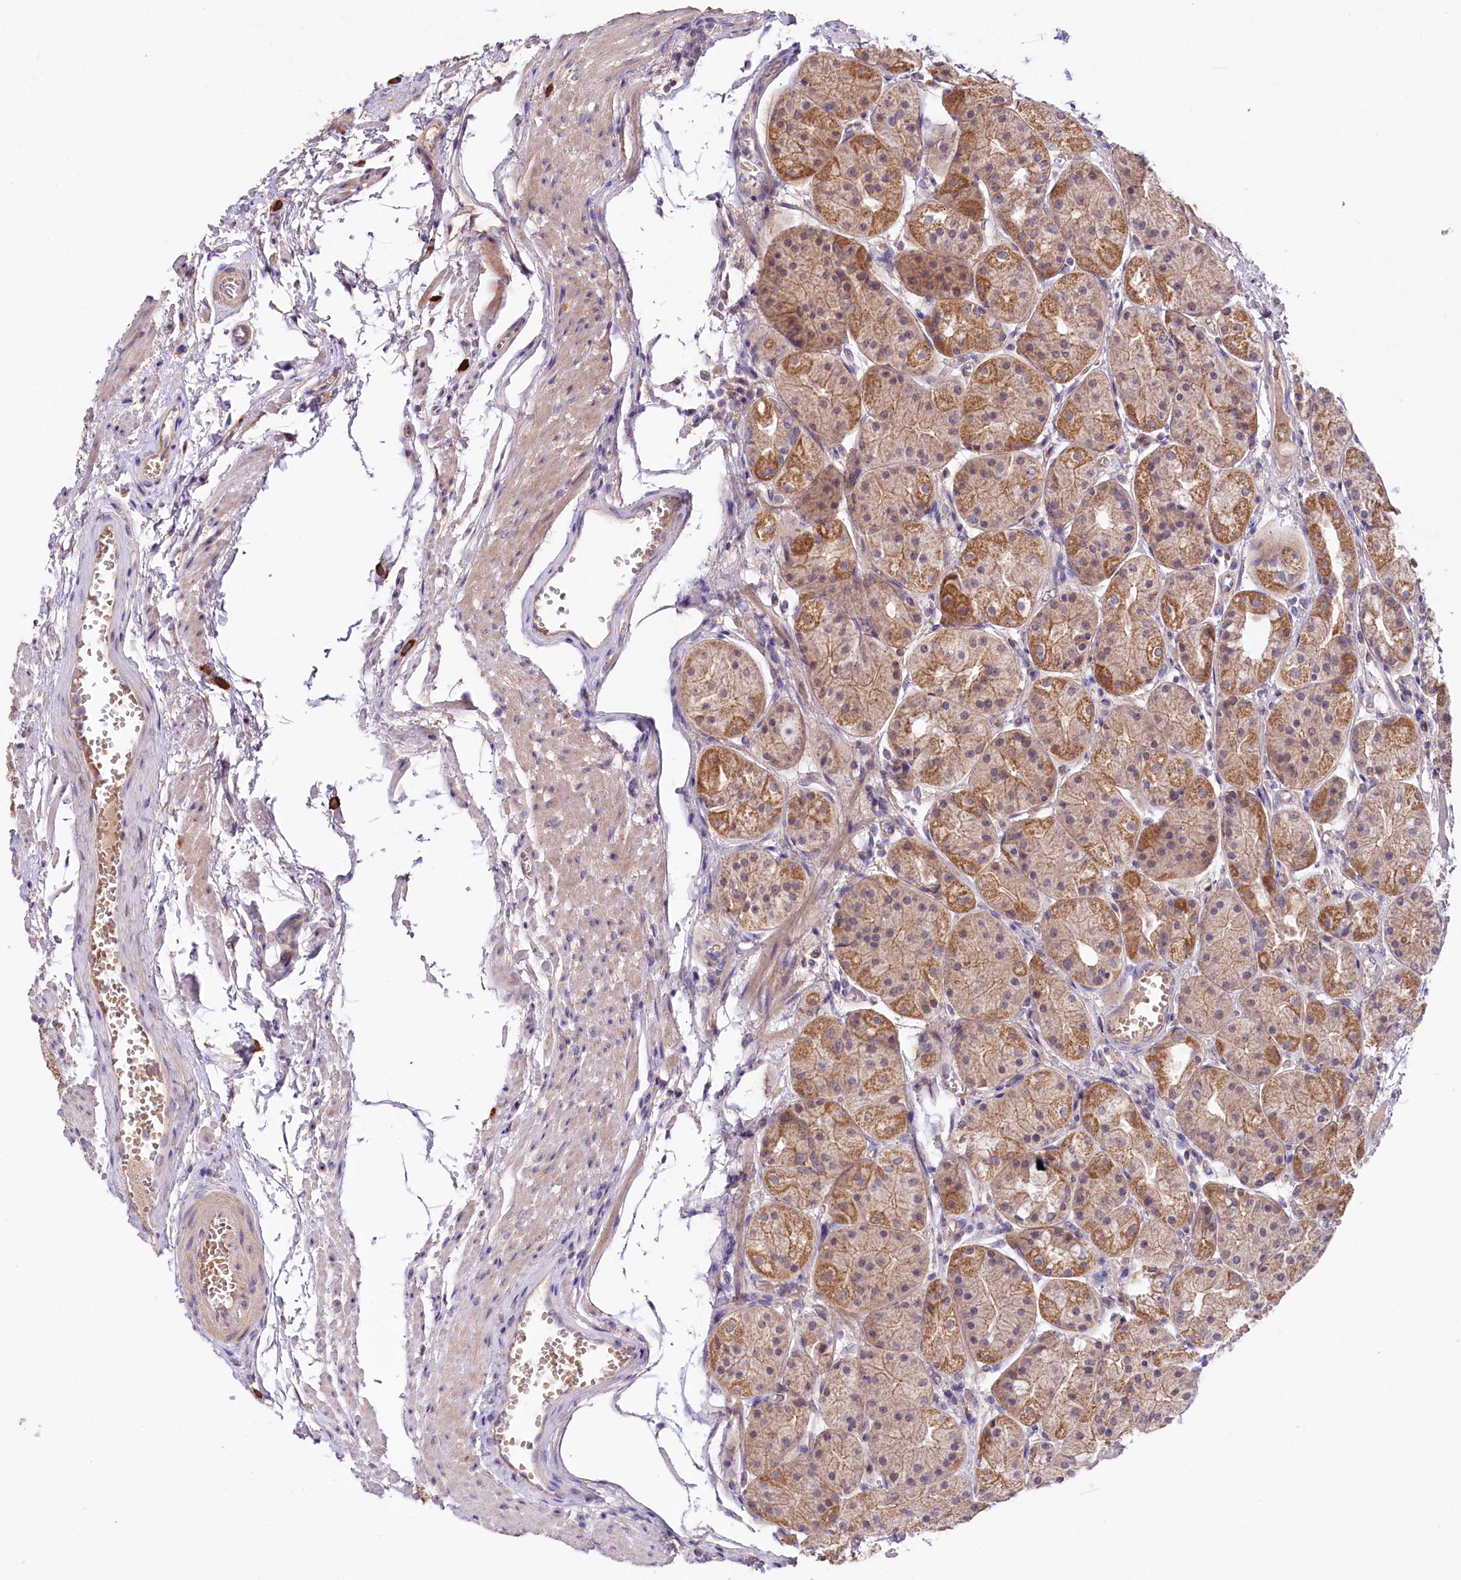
{"staining": {"intensity": "moderate", "quantity": ">75%", "location": "cytoplasmic/membranous"}, "tissue": "stomach", "cell_type": "Glandular cells", "image_type": "normal", "snomed": [{"axis": "morphology", "description": "Normal tissue, NOS"}, {"axis": "topography", "description": "Stomach, upper"}], "caption": "Benign stomach displays moderate cytoplasmic/membranous staining in approximately >75% of glandular cells, visualized by immunohistochemistry.", "gene": "ZNF45", "patient": {"sex": "male", "age": 72}}